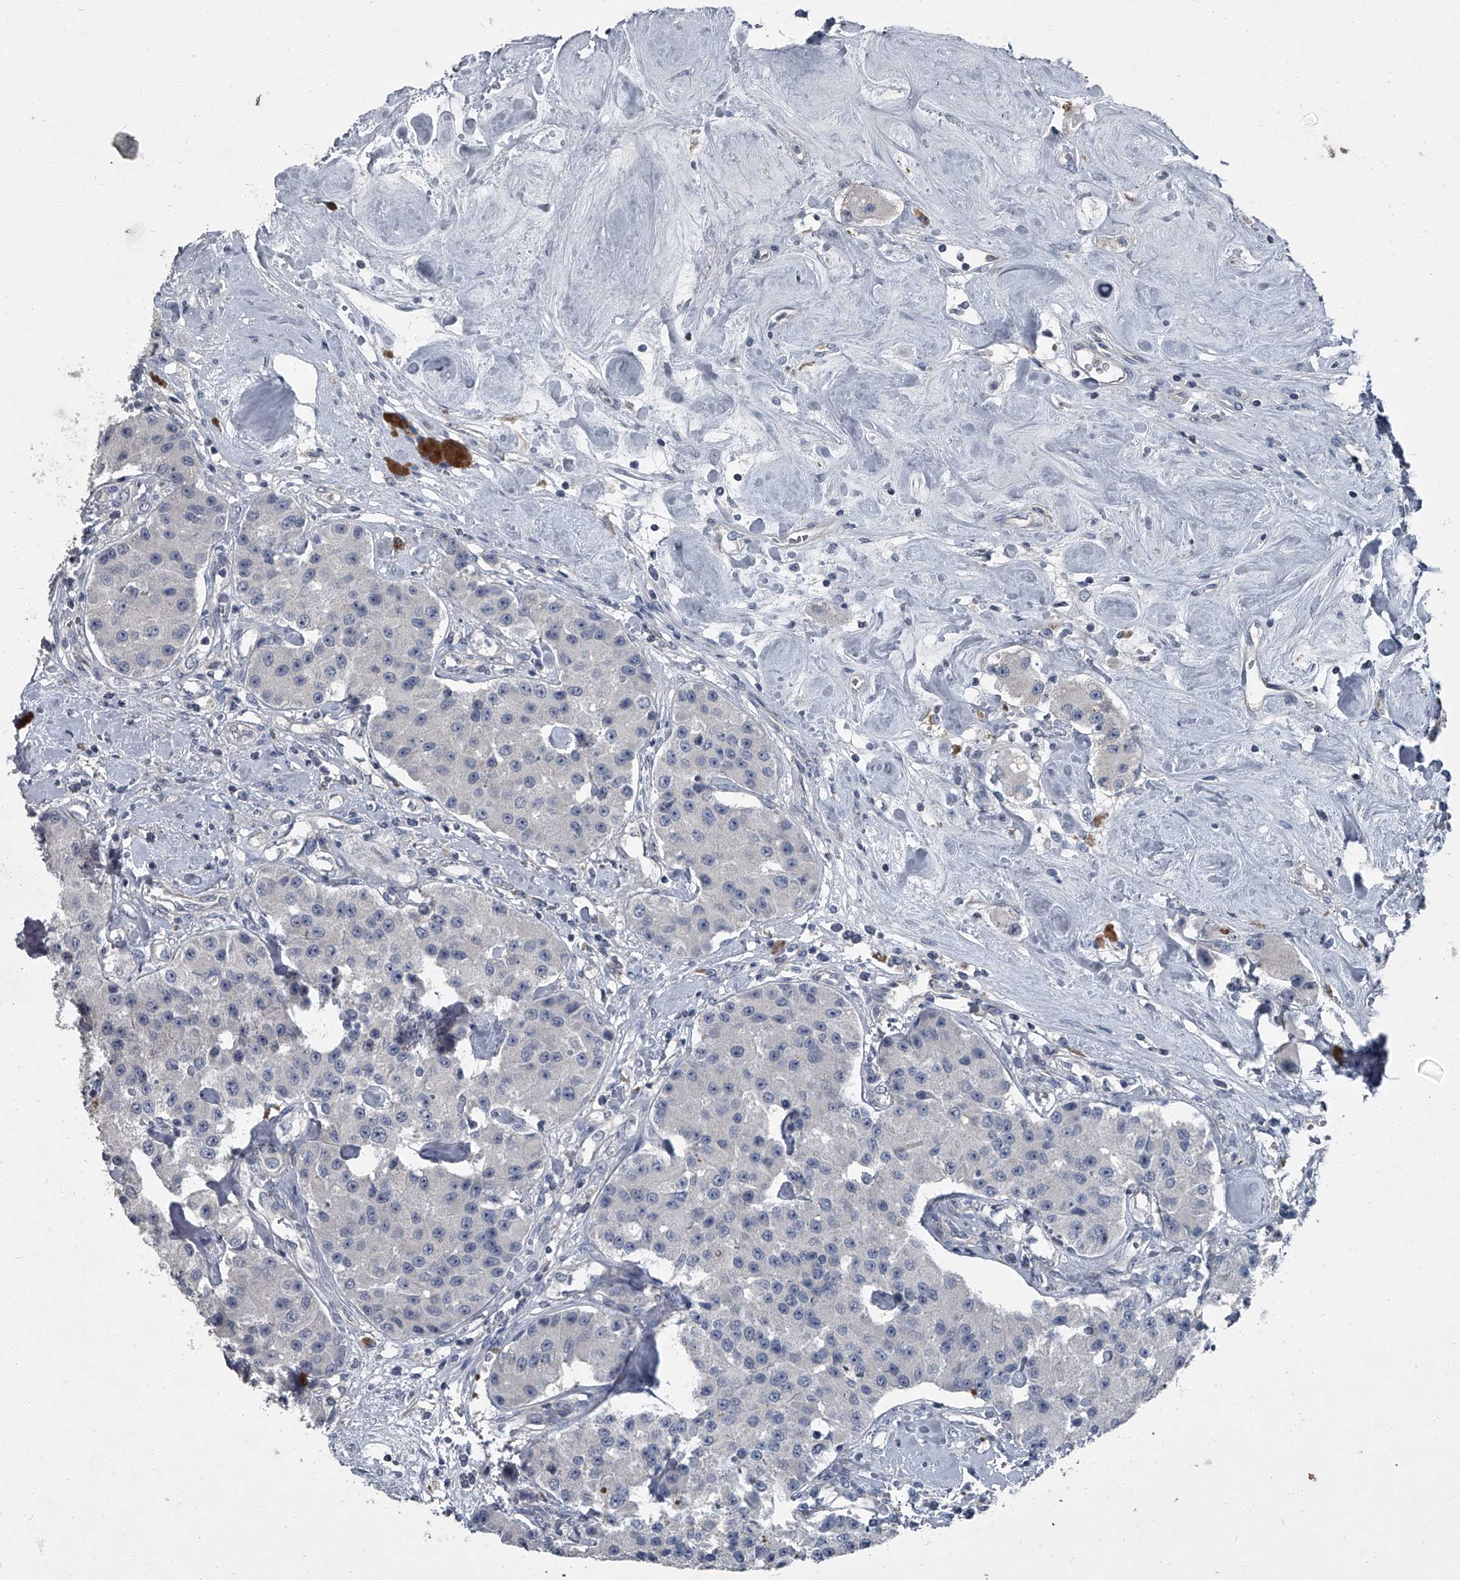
{"staining": {"intensity": "negative", "quantity": "none", "location": "none"}, "tissue": "carcinoid", "cell_type": "Tumor cells", "image_type": "cancer", "snomed": [{"axis": "morphology", "description": "Carcinoid, malignant, NOS"}, {"axis": "topography", "description": "Pancreas"}], "caption": "A micrograph of human malignant carcinoid is negative for staining in tumor cells.", "gene": "HEPHL1", "patient": {"sex": "male", "age": 41}}